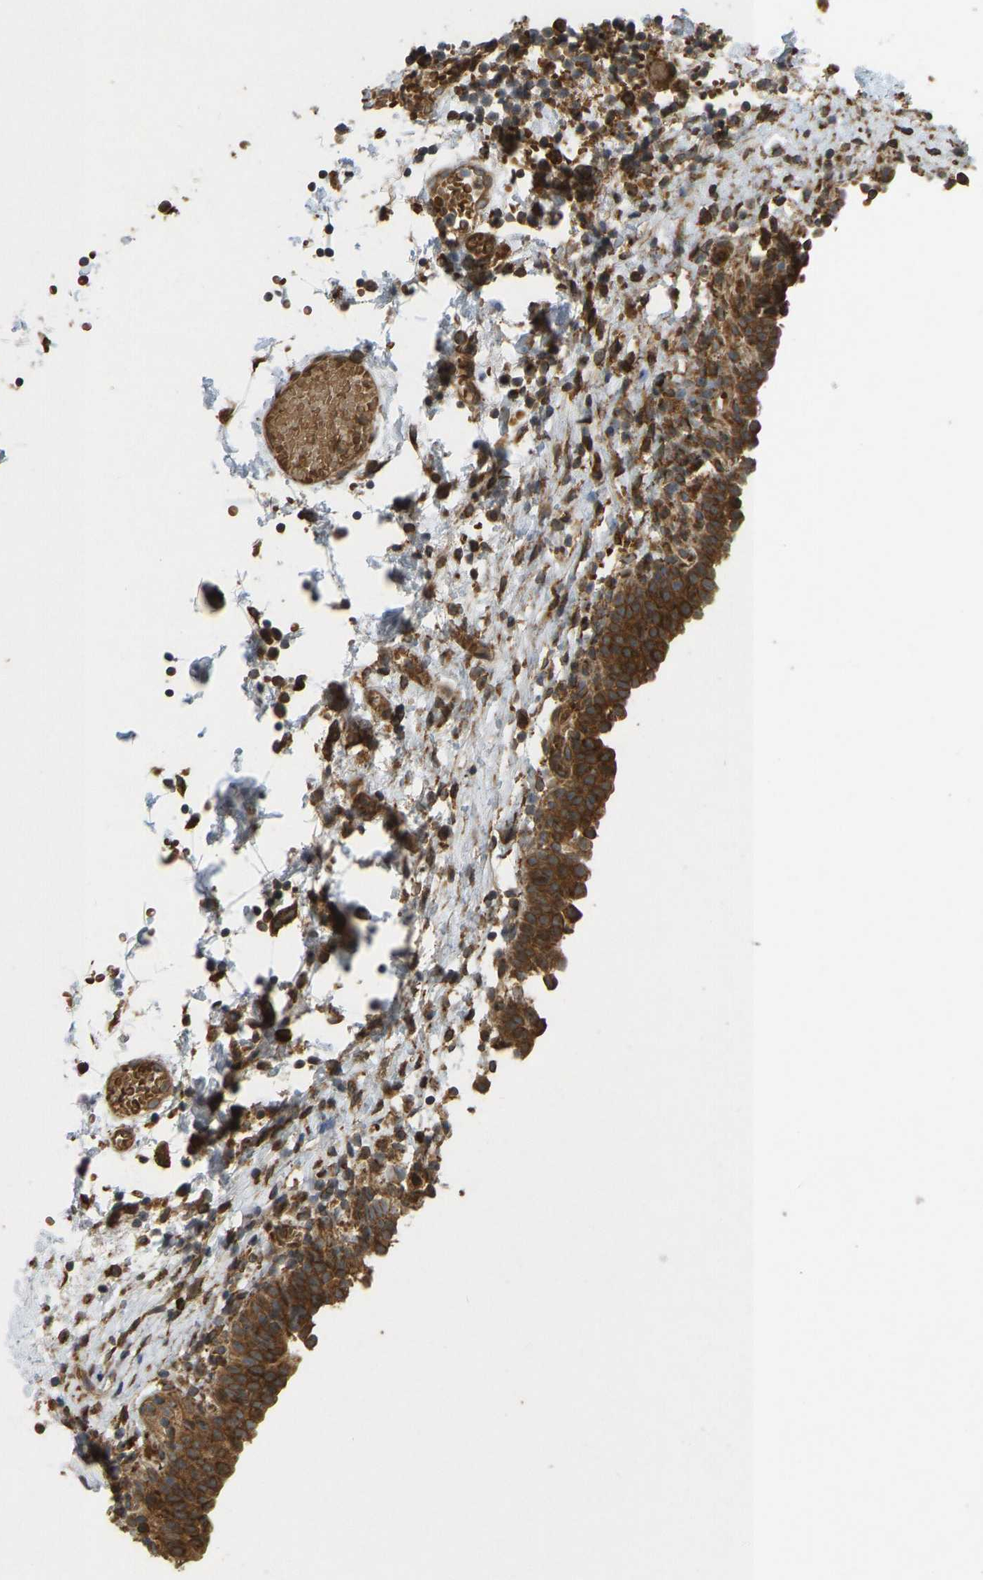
{"staining": {"intensity": "strong", "quantity": ">75%", "location": "cytoplasmic/membranous"}, "tissue": "urinary bladder", "cell_type": "Urothelial cells", "image_type": "normal", "snomed": [{"axis": "morphology", "description": "Normal tissue, NOS"}, {"axis": "topography", "description": "Urinary bladder"}], "caption": "Immunohistochemical staining of unremarkable urinary bladder displays high levels of strong cytoplasmic/membranous positivity in approximately >75% of urothelial cells.", "gene": "RPN2", "patient": {"sex": "male", "age": 55}}